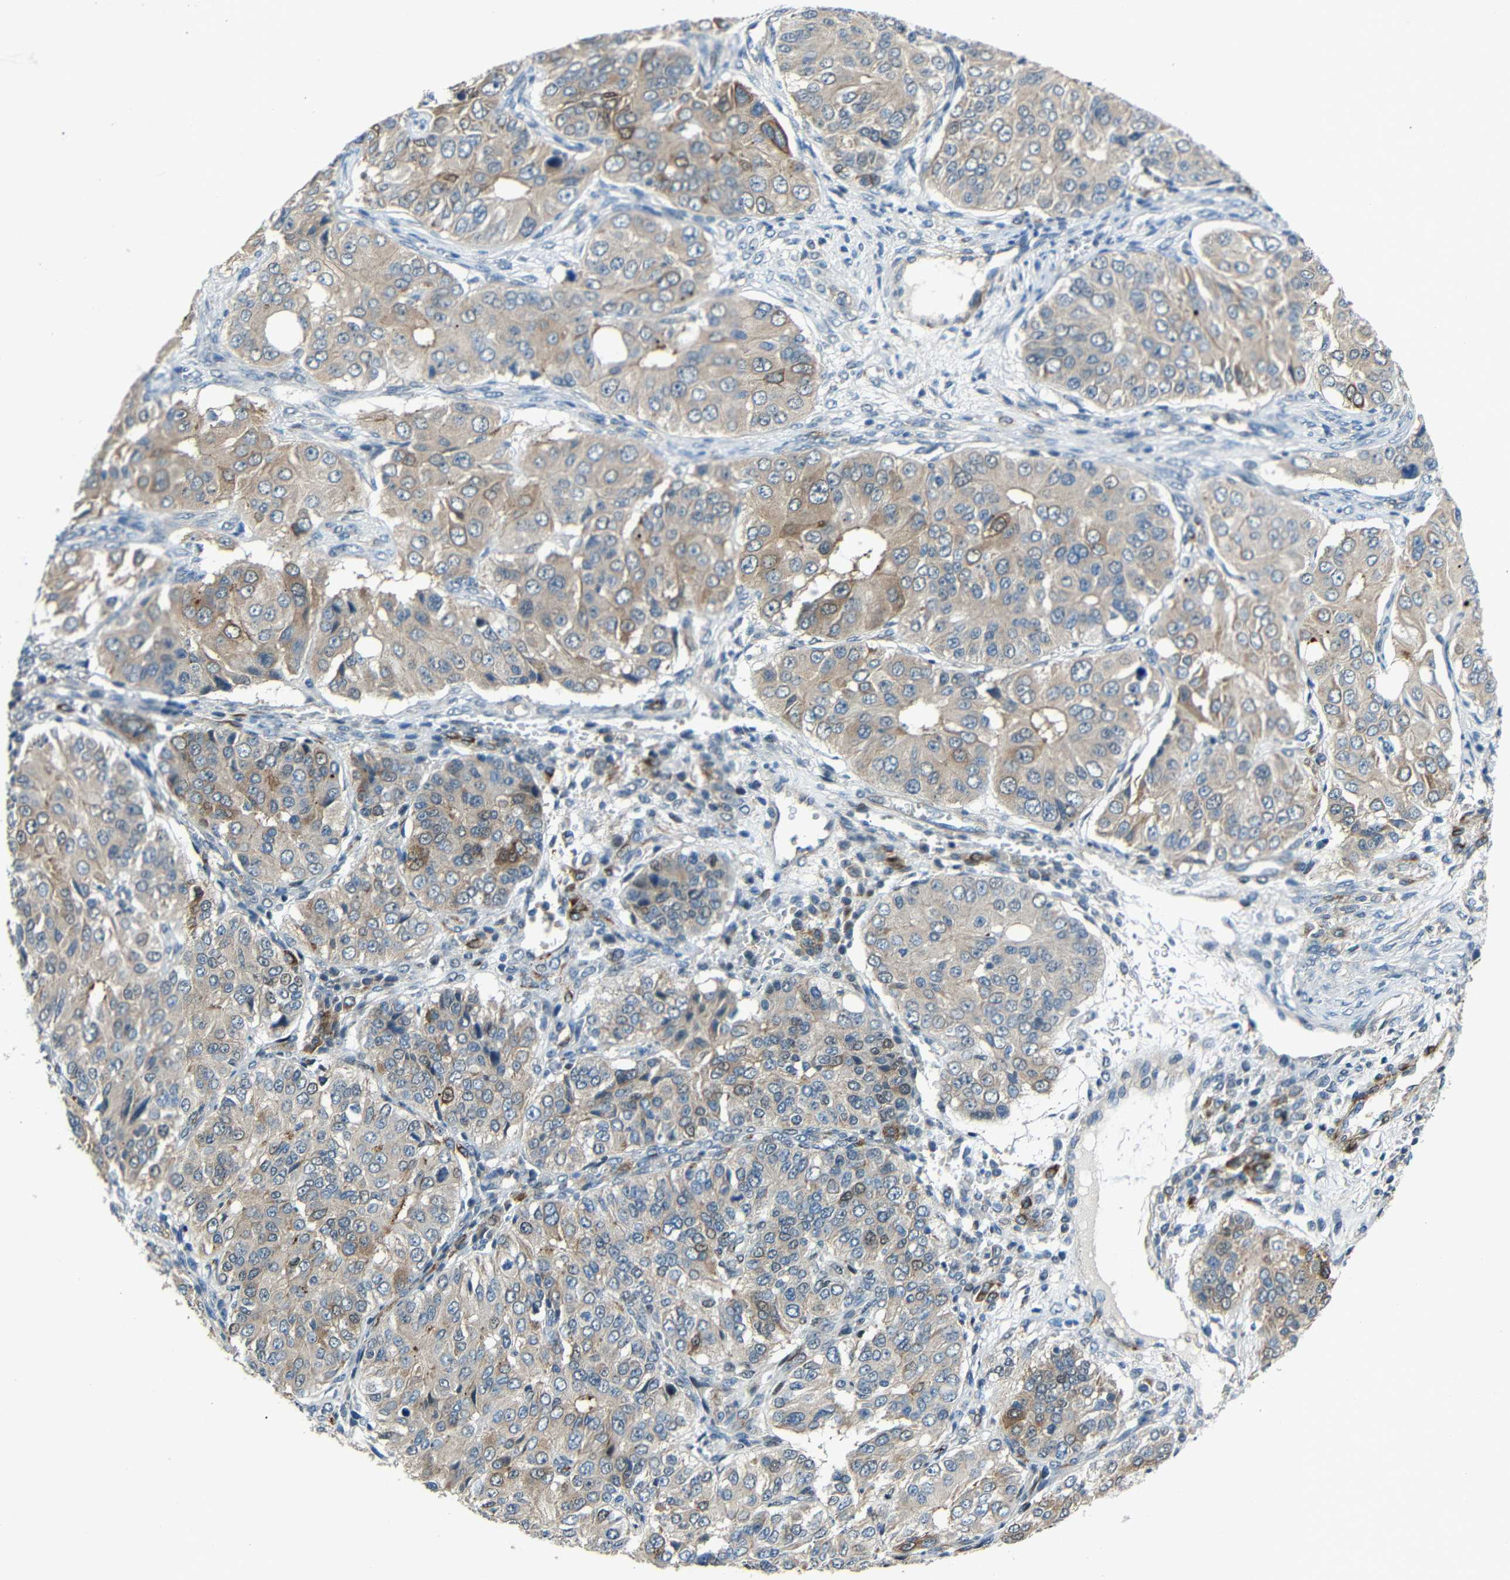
{"staining": {"intensity": "weak", "quantity": ">75%", "location": "cytoplasmic/membranous"}, "tissue": "ovarian cancer", "cell_type": "Tumor cells", "image_type": "cancer", "snomed": [{"axis": "morphology", "description": "Carcinoma, endometroid"}, {"axis": "topography", "description": "Ovary"}], "caption": "A low amount of weak cytoplasmic/membranous expression is present in approximately >75% of tumor cells in ovarian cancer (endometroid carcinoma) tissue. (DAB (3,3'-diaminobenzidine) IHC with brightfield microscopy, high magnification).", "gene": "DCLK1", "patient": {"sex": "female", "age": 51}}